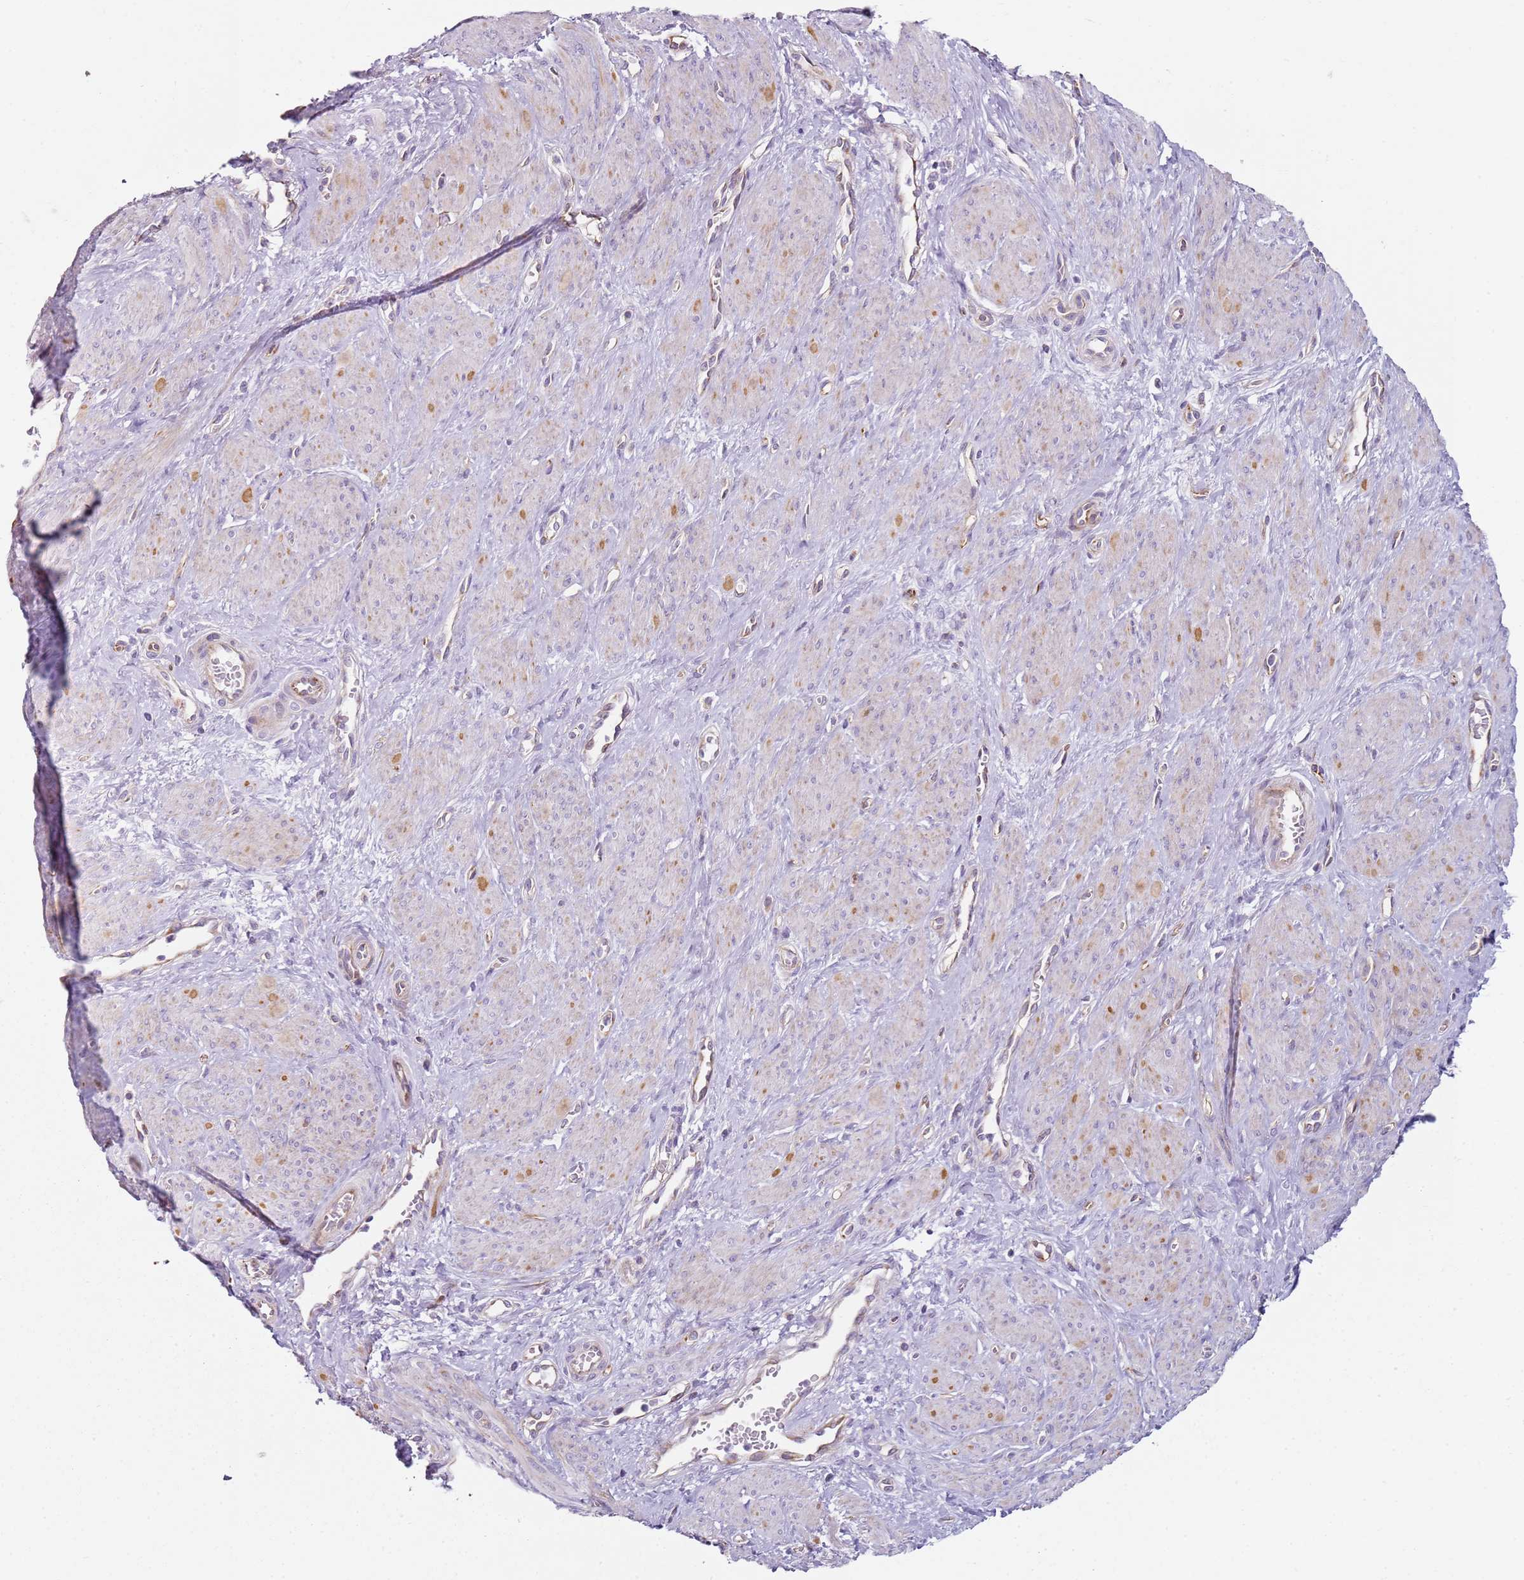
{"staining": {"intensity": "moderate", "quantity": "<25%", "location": "cytoplasmic/membranous"}, "tissue": "smooth muscle", "cell_type": "Smooth muscle cells", "image_type": "normal", "snomed": [{"axis": "morphology", "description": "Normal tissue, NOS"}, {"axis": "topography", "description": "Smooth muscle"}, {"axis": "topography", "description": "Uterus"}], "caption": "DAB (3,3'-diaminobenzidine) immunohistochemical staining of unremarkable human smooth muscle displays moderate cytoplasmic/membranous protein expression in approximately <25% of smooth muscle cells. Ihc stains the protein in brown and the nuclei are stained blue.", "gene": "ALS2", "patient": {"sex": "female", "age": 39}}